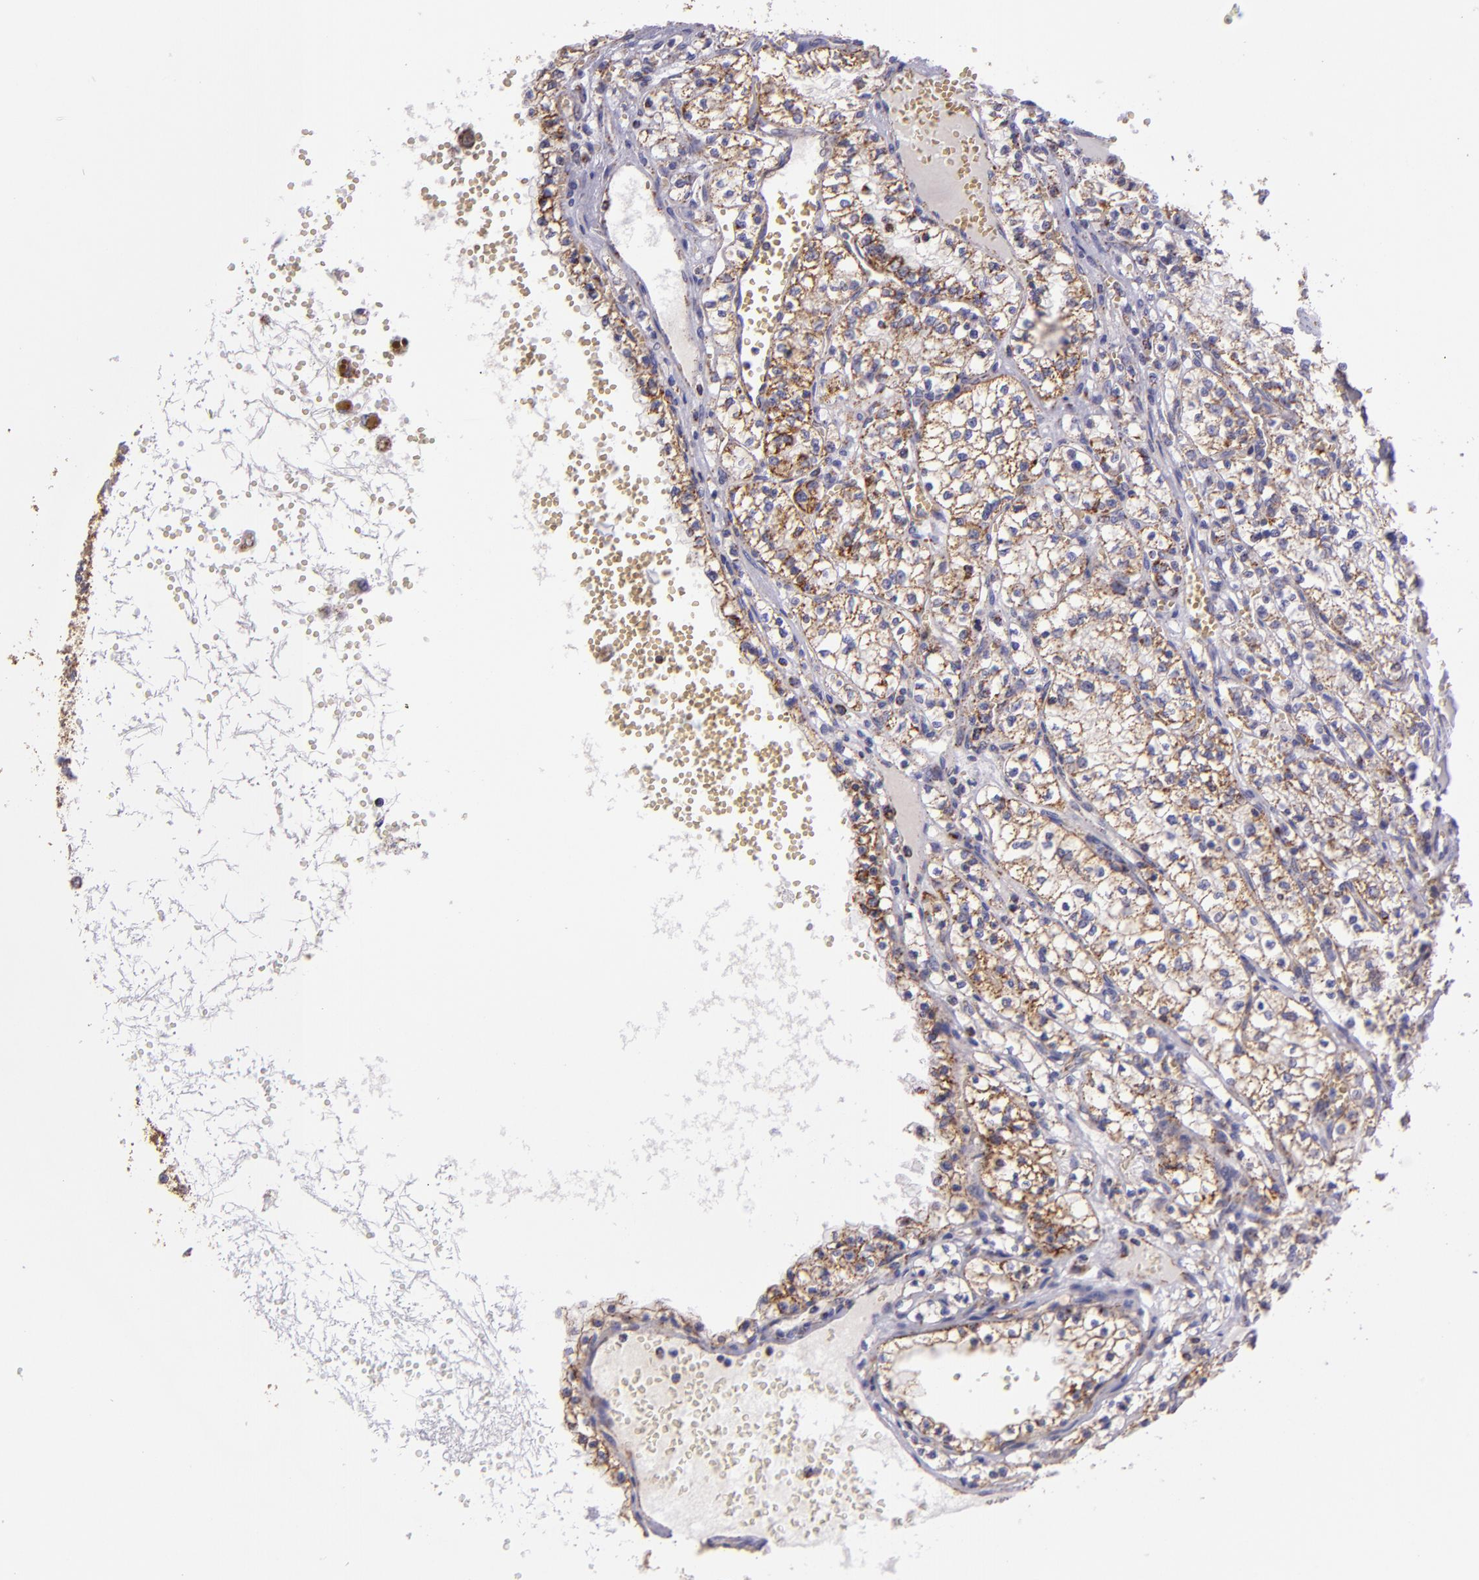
{"staining": {"intensity": "moderate", "quantity": ">75%", "location": "cytoplasmic/membranous"}, "tissue": "renal cancer", "cell_type": "Tumor cells", "image_type": "cancer", "snomed": [{"axis": "morphology", "description": "Adenocarcinoma, NOS"}, {"axis": "topography", "description": "Kidney"}], "caption": "This is a histology image of IHC staining of renal cancer (adenocarcinoma), which shows moderate staining in the cytoplasmic/membranous of tumor cells.", "gene": "HSPD1", "patient": {"sex": "male", "age": 61}}